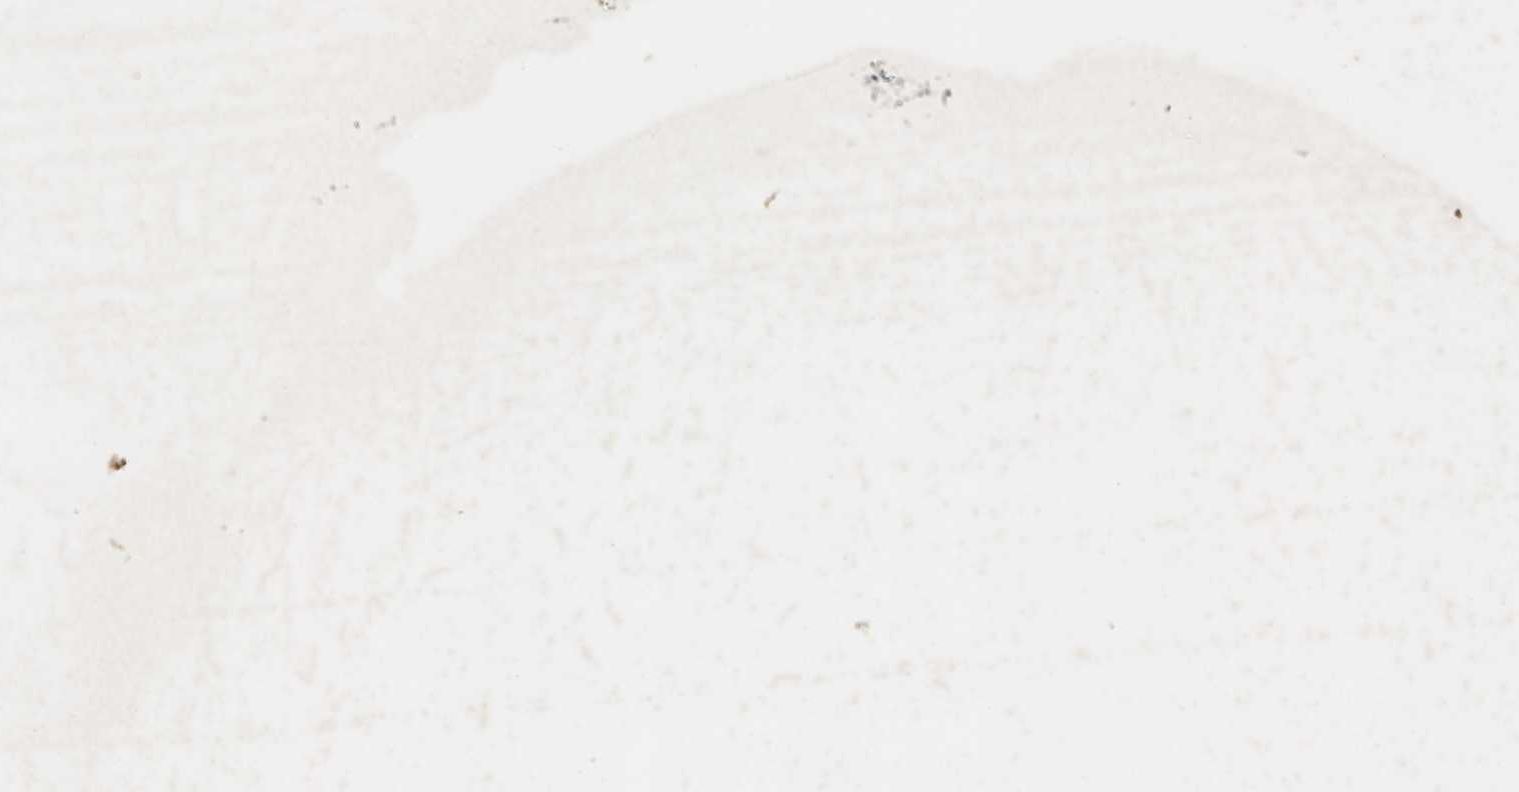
{"staining": {"intensity": "strong", "quantity": "25%-75%", "location": "nuclear"}, "tissue": "skin cancer", "cell_type": "Tumor cells", "image_type": "cancer", "snomed": [{"axis": "morphology", "description": "Basal cell carcinoma"}, {"axis": "topography", "description": "Skin"}], "caption": "Immunohistochemistry micrograph of neoplastic tissue: skin basal cell carcinoma stained using IHC exhibits high levels of strong protein expression localized specifically in the nuclear of tumor cells, appearing as a nuclear brown color.", "gene": "DDX47", "patient": {"sex": "male", "age": 48}}